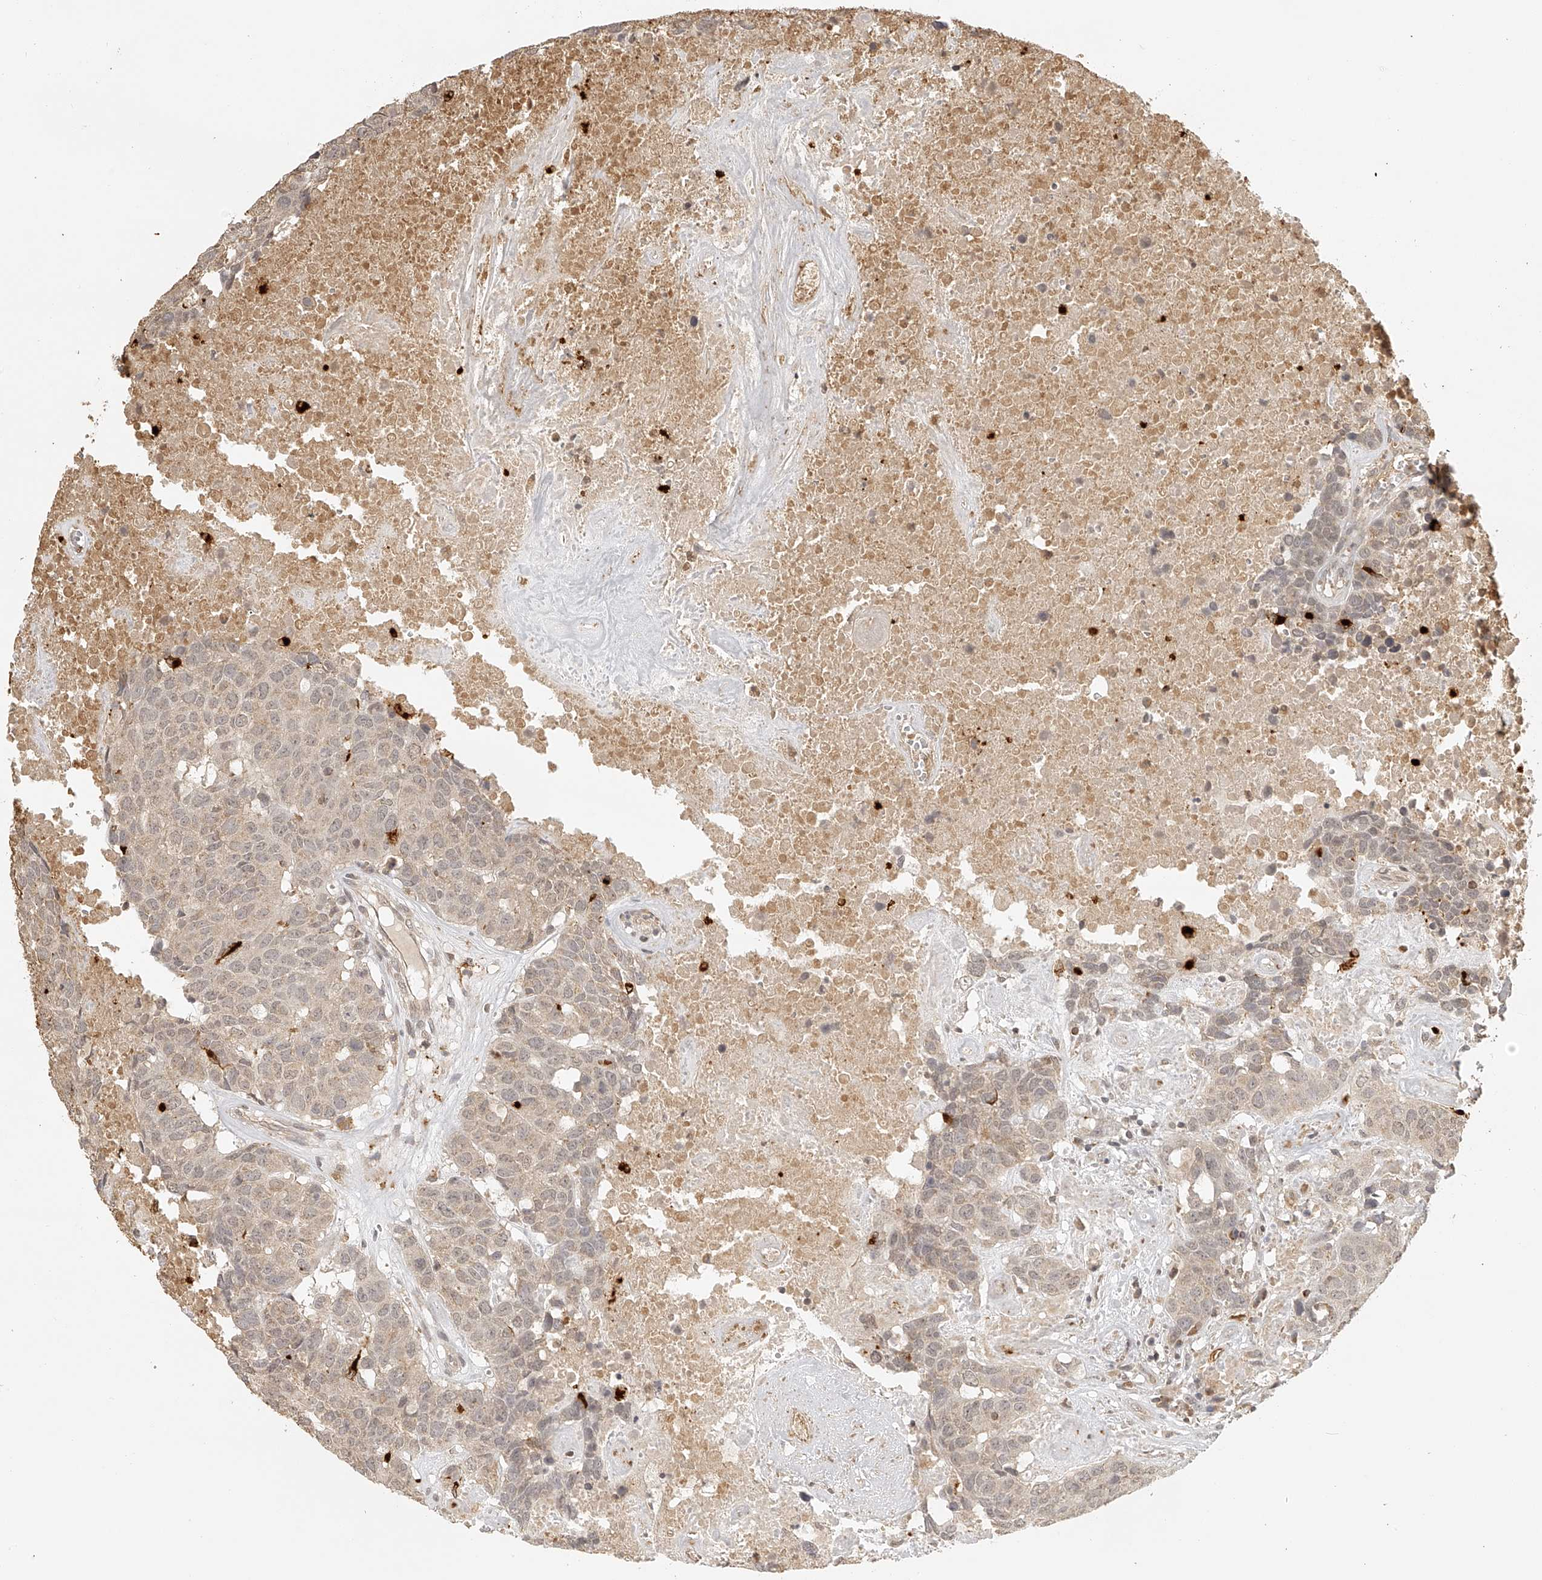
{"staining": {"intensity": "weak", "quantity": "<25%", "location": "cytoplasmic/membranous"}, "tissue": "head and neck cancer", "cell_type": "Tumor cells", "image_type": "cancer", "snomed": [{"axis": "morphology", "description": "Squamous cell carcinoma, NOS"}, {"axis": "topography", "description": "Head-Neck"}], "caption": "This image is of head and neck squamous cell carcinoma stained with immunohistochemistry (IHC) to label a protein in brown with the nuclei are counter-stained blue. There is no staining in tumor cells. (DAB immunohistochemistry (IHC) visualized using brightfield microscopy, high magnification).", "gene": "BCL2L11", "patient": {"sex": "male", "age": 66}}